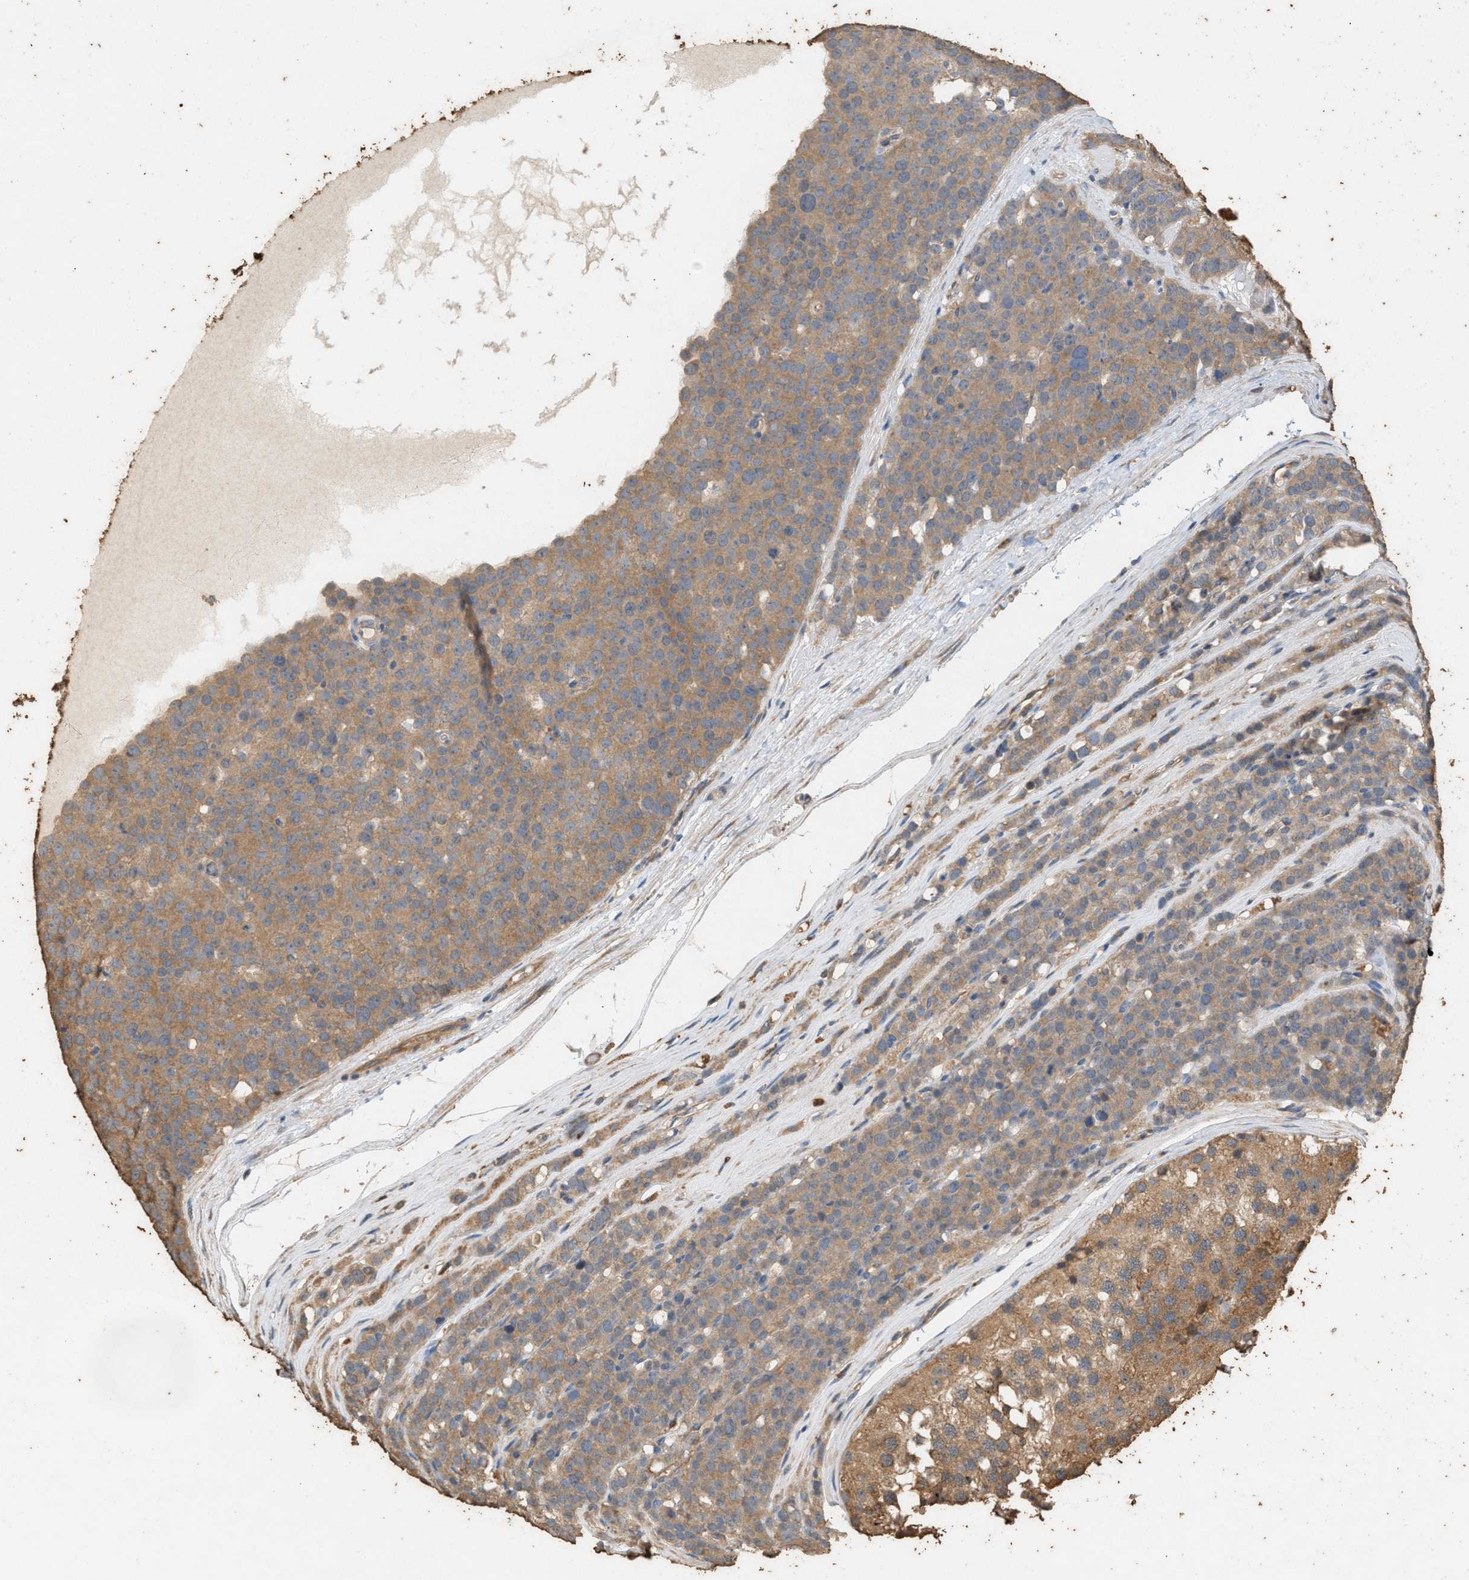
{"staining": {"intensity": "moderate", "quantity": ">75%", "location": "cytoplasmic/membranous"}, "tissue": "testis cancer", "cell_type": "Tumor cells", "image_type": "cancer", "snomed": [{"axis": "morphology", "description": "Seminoma, NOS"}, {"axis": "topography", "description": "Testis"}], "caption": "High-power microscopy captured an immunohistochemistry image of testis cancer, revealing moderate cytoplasmic/membranous expression in about >75% of tumor cells.", "gene": "DCAF7", "patient": {"sex": "male", "age": 71}}